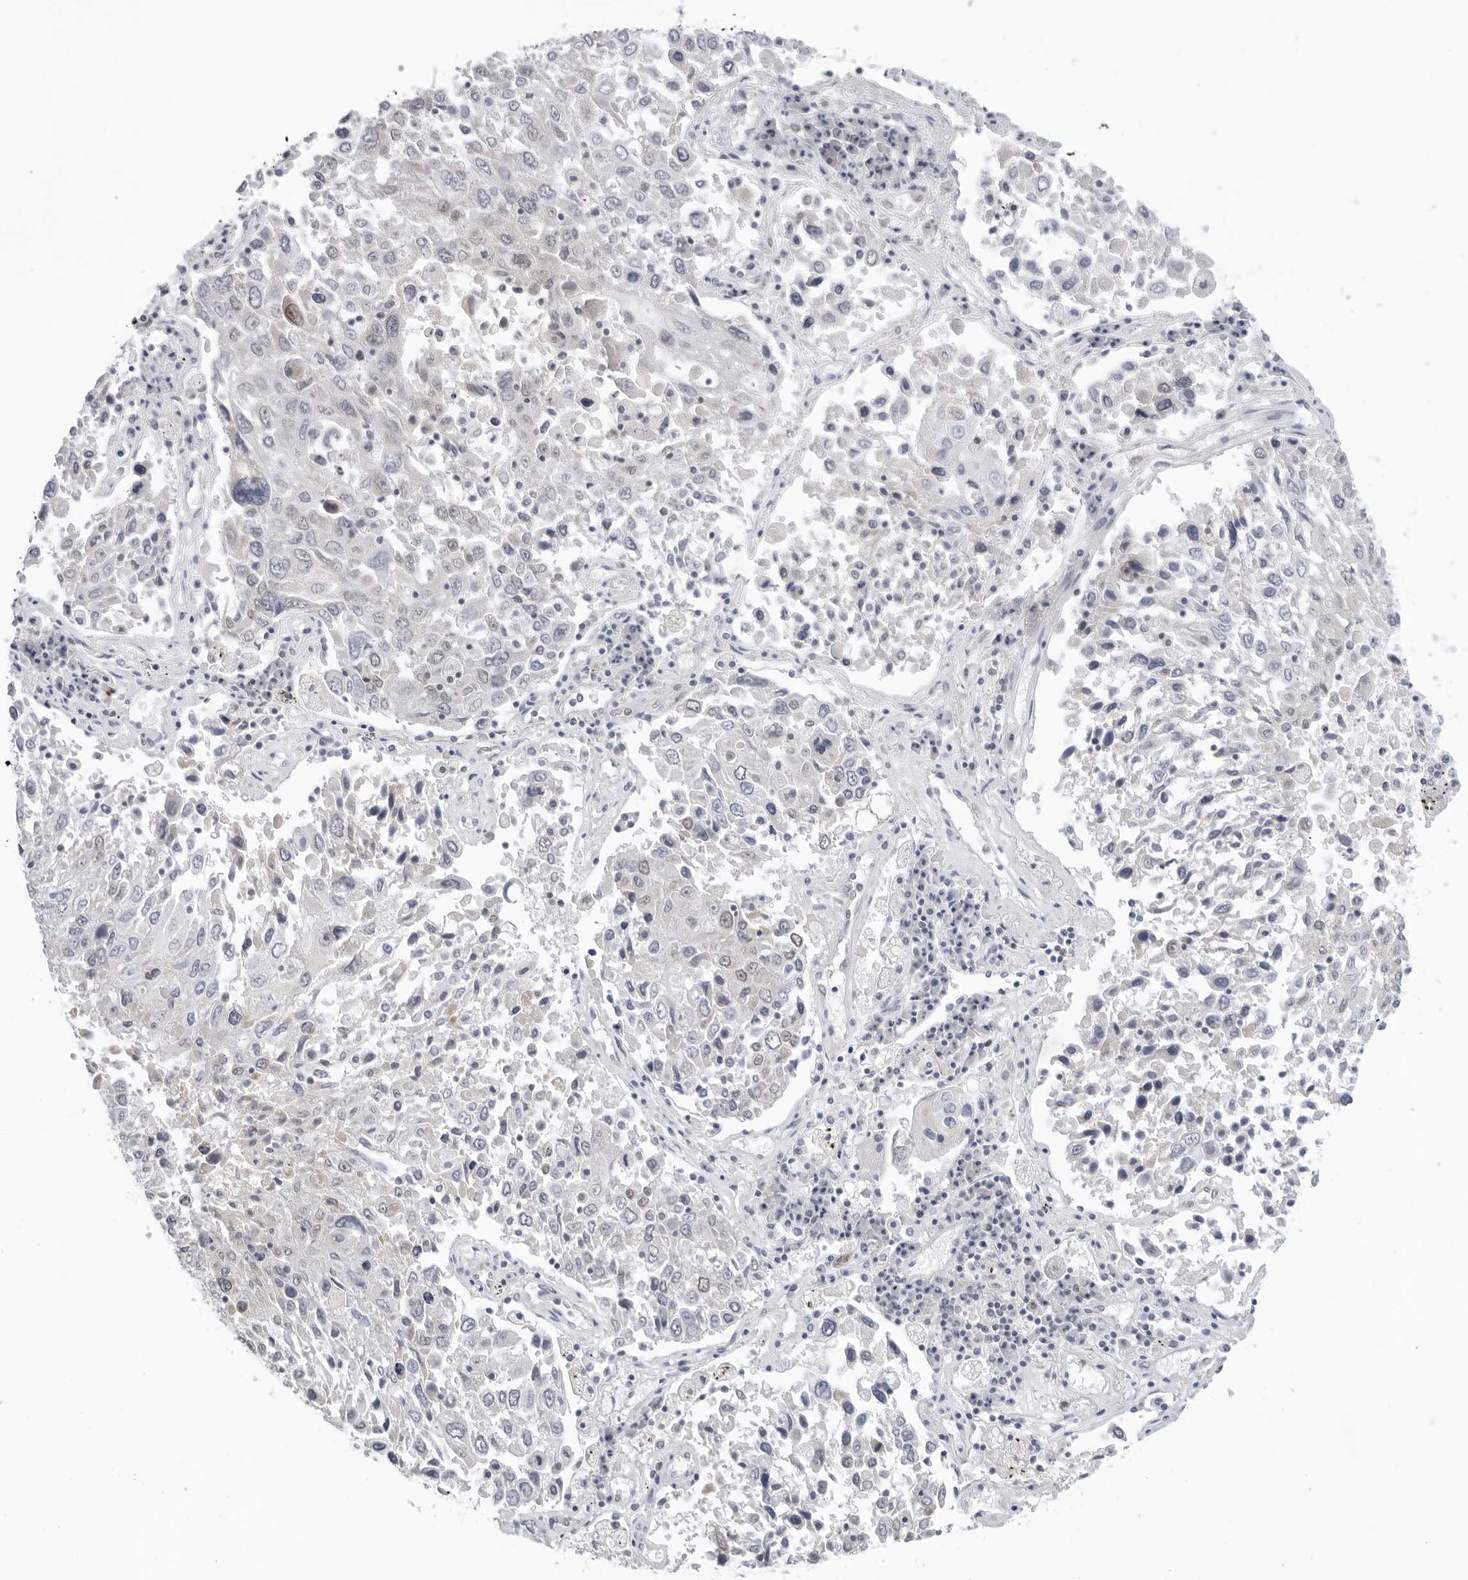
{"staining": {"intensity": "weak", "quantity": "<25%", "location": "nuclear"}, "tissue": "lung cancer", "cell_type": "Tumor cells", "image_type": "cancer", "snomed": [{"axis": "morphology", "description": "Squamous cell carcinoma, NOS"}, {"axis": "topography", "description": "Lung"}], "caption": "IHC image of neoplastic tissue: lung cancer (squamous cell carcinoma) stained with DAB shows no significant protein staining in tumor cells.", "gene": "FOXK2", "patient": {"sex": "male", "age": 65}}